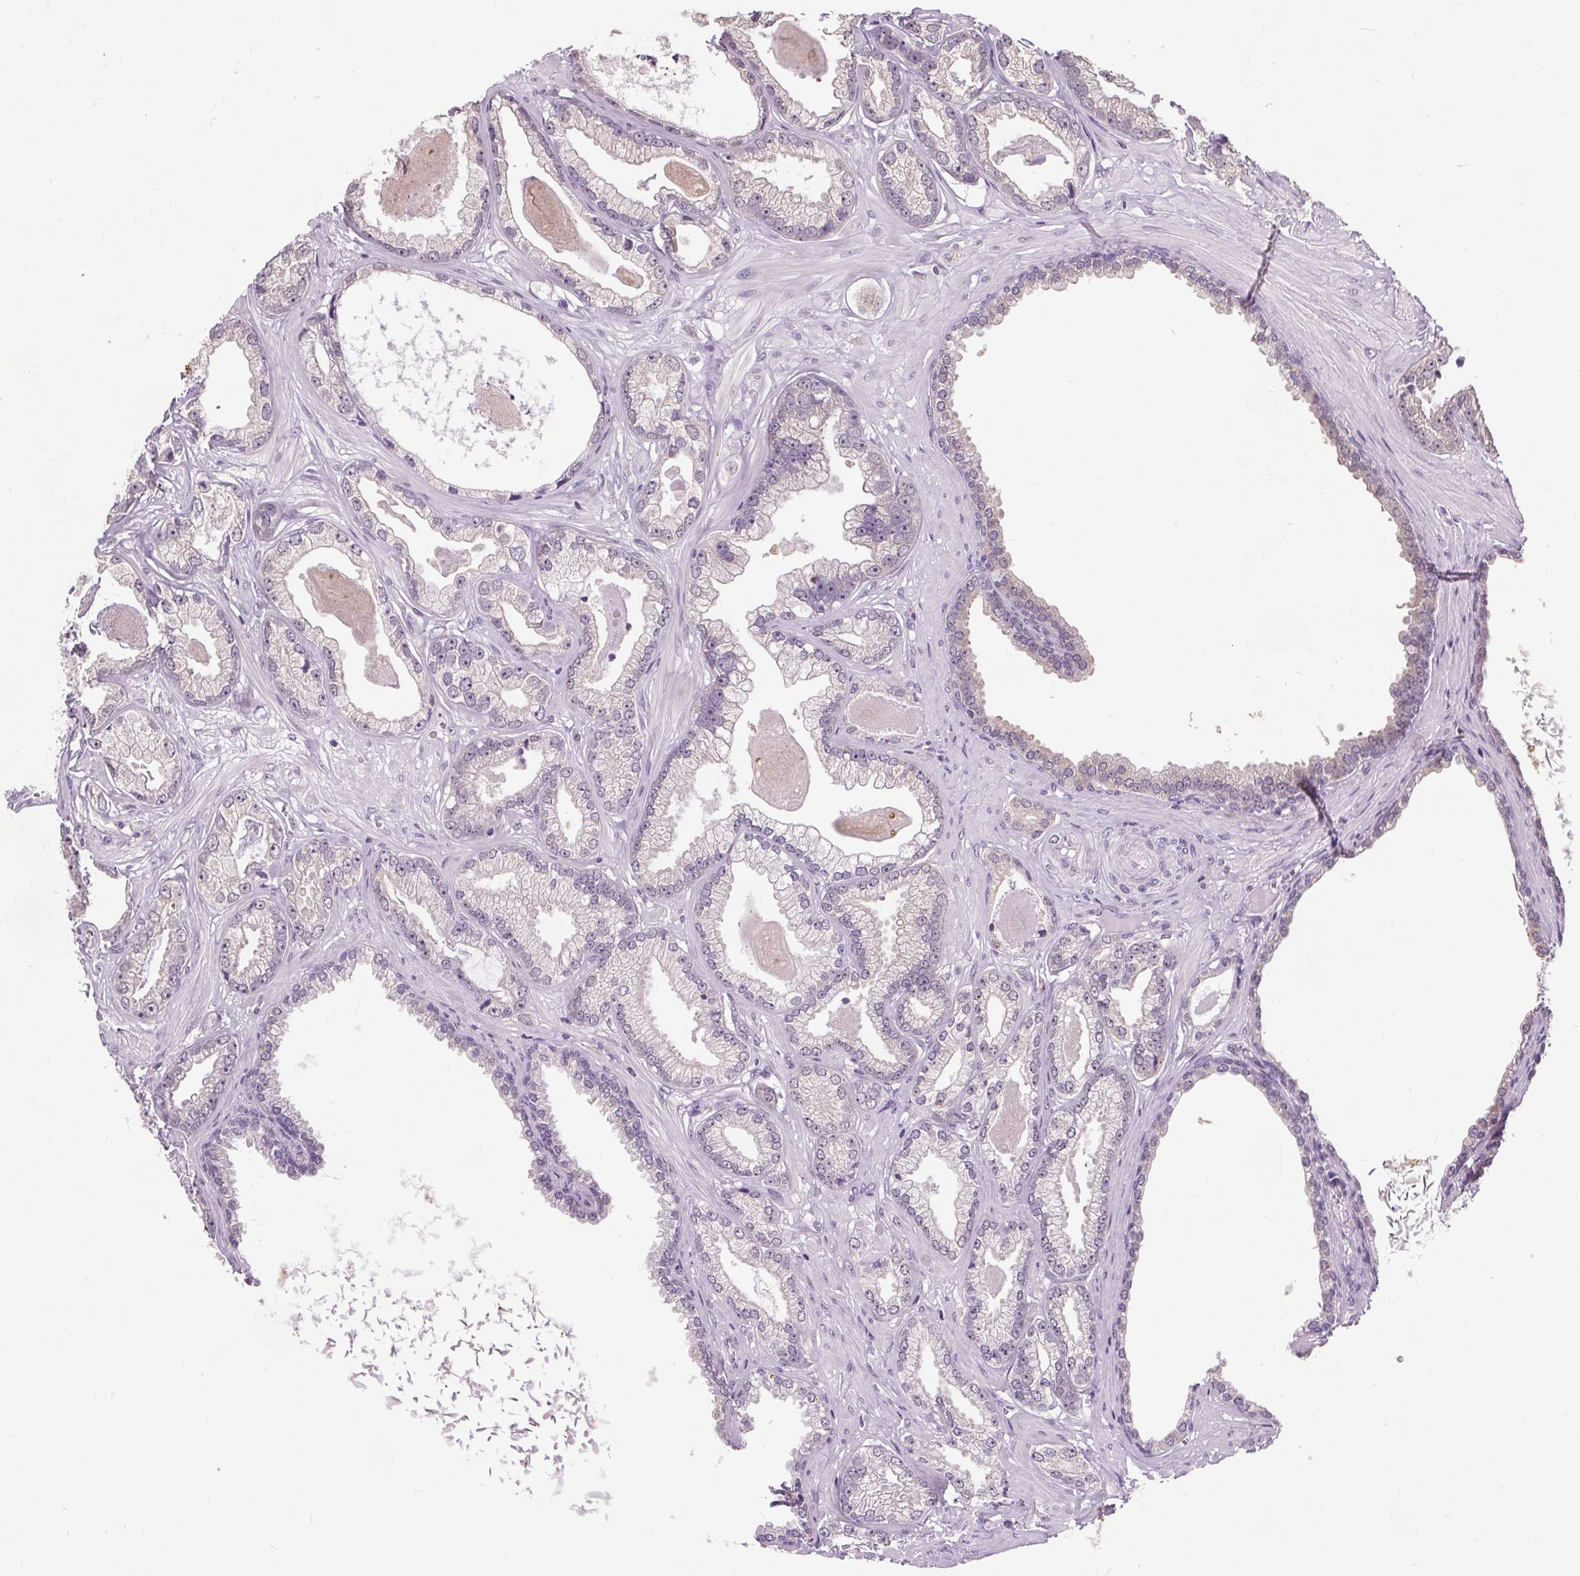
{"staining": {"intensity": "negative", "quantity": "none", "location": "none"}, "tissue": "prostate cancer", "cell_type": "Tumor cells", "image_type": "cancer", "snomed": [{"axis": "morphology", "description": "Adenocarcinoma, Low grade"}, {"axis": "topography", "description": "Prostate"}], "caption": "IHC photomicrograph of prostate cancer stained for a protein (brown), which displays no positivity in tumor cells.", "gene": "SLC2A9", "patient": {"sex": "male", "age": 64}}